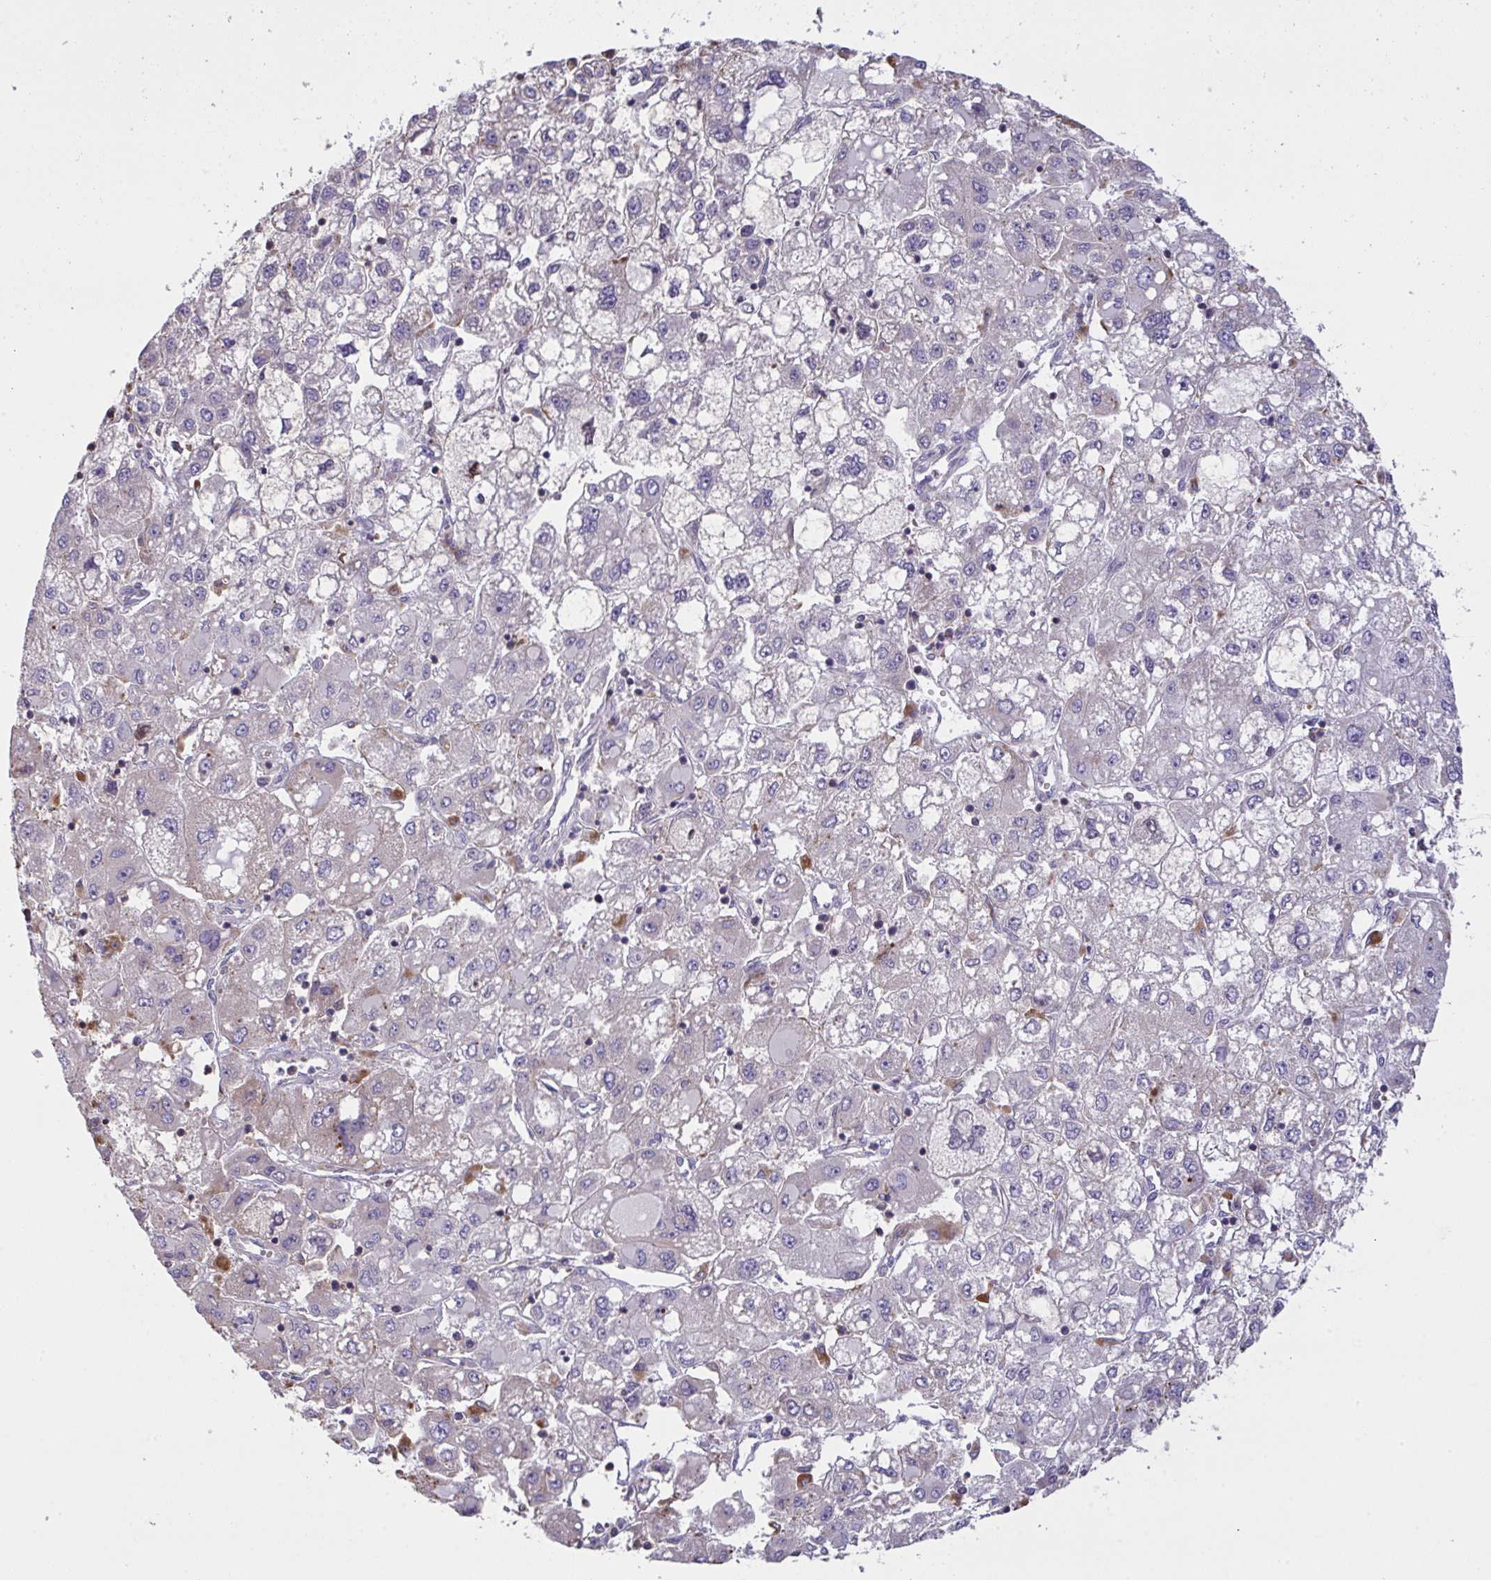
{"staining": {"intensity": "negative", "quantity": "none", "location": "none"}, "tissue": "liver cancer", "cell_type": "Tumor cells", "image_type": "cancer", "snomed": [{"axis": "morphology", "description": "Carcinoma, Hepatocellular, NOS"}, {"axis": "topography", "description": "Liver"}], "caption": "Immunohistochemical staining of liver cancer (hepatocellular carcinoma) demonstrates no significant staining in tumor cells.", "gene": "MICOS10", "patient": {"sex": "male", "age": 40}}